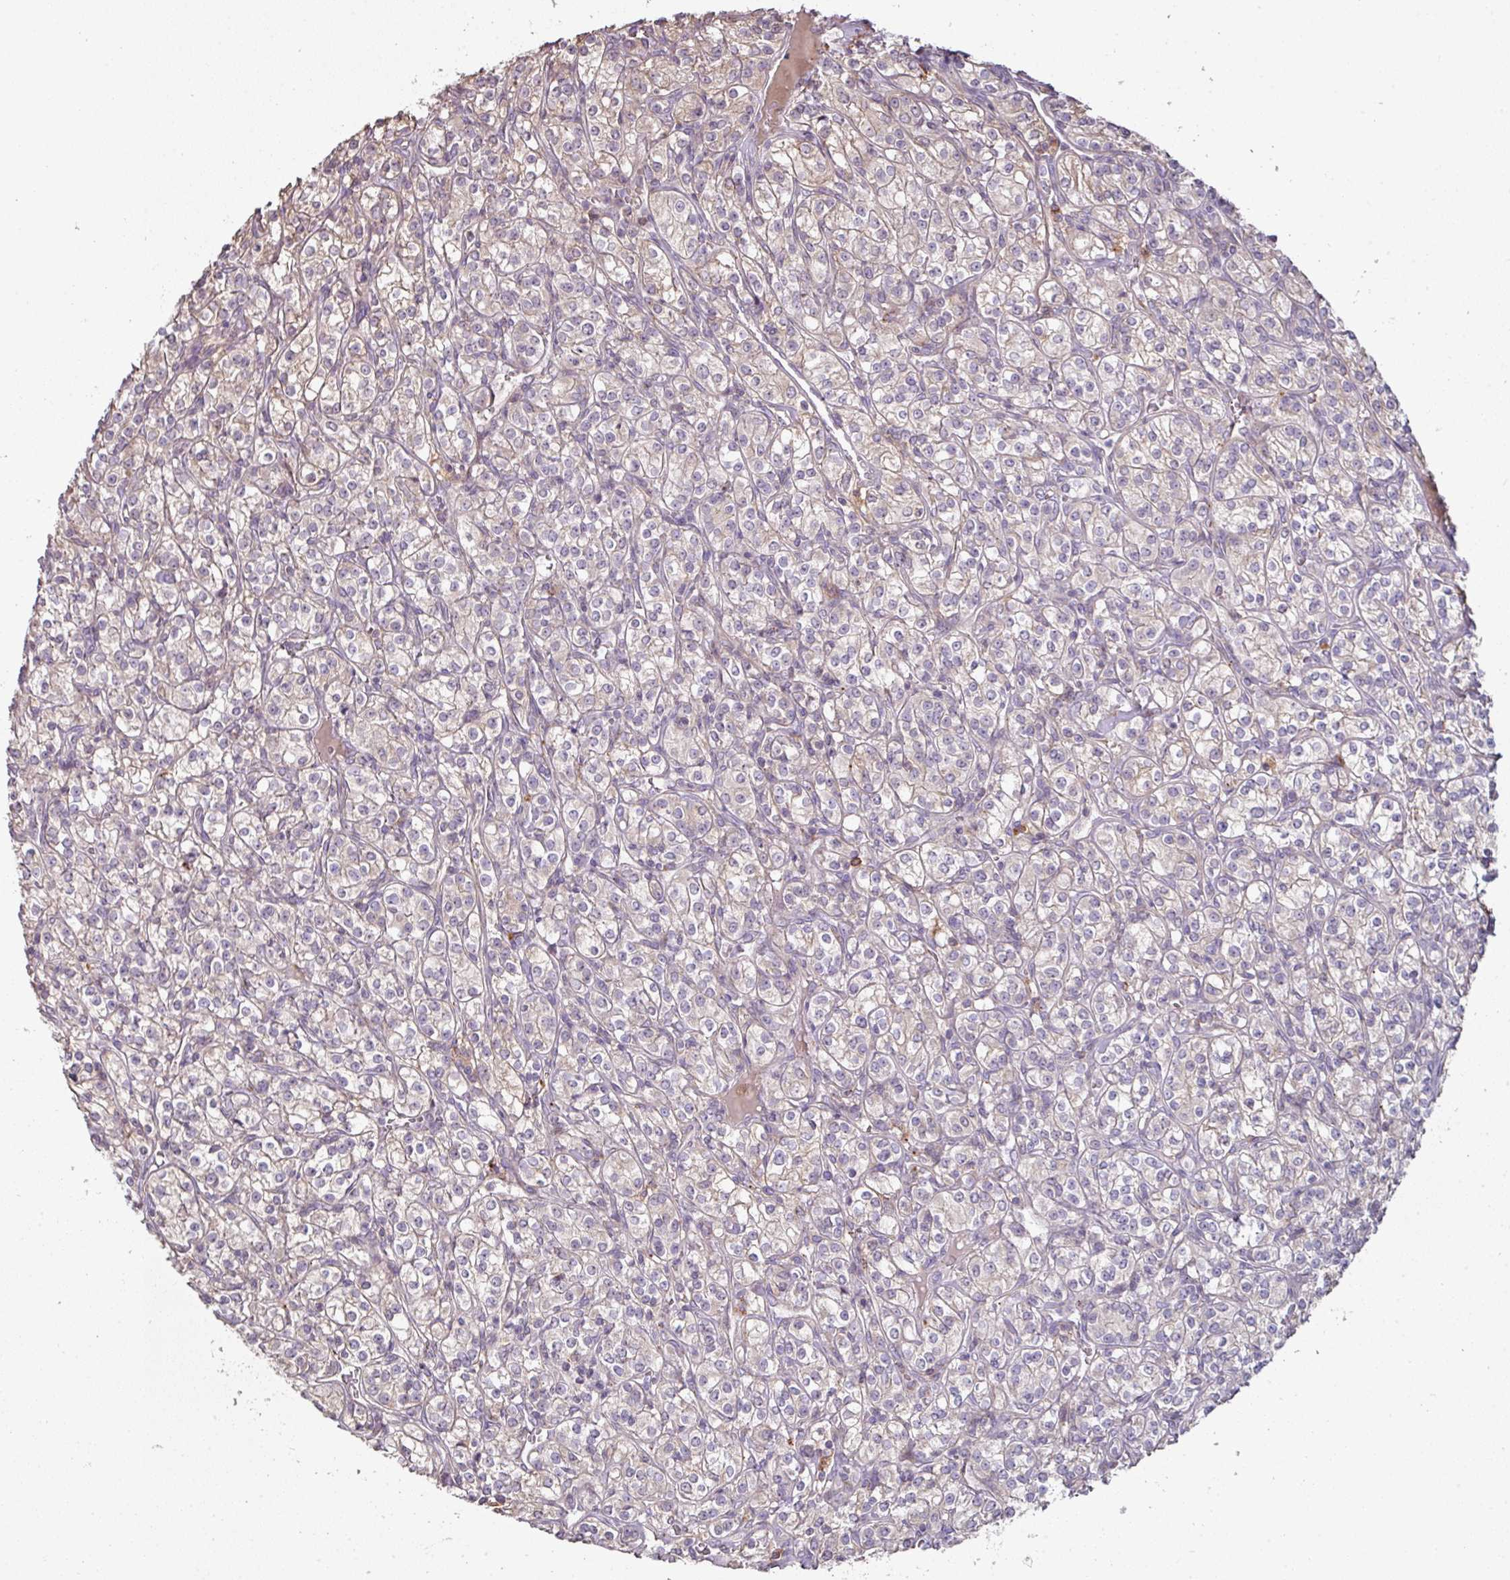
{"staining": {"intensity": "weak", "quantity": "<25%", "location": "cytoplasmic/membranous"}, "tissue": "renal cancer", "cell_type": "Tumor cells", "image_type": "cancer", "snomed": [{"axis": "morphology", "description": "Adenocarcinoma, NOS"}, {"axis": "topography", "description": "Kidney"}], "caption": "Tumor cells show no significant expression in renal cancer (adenocarcinoma).", "gene": "CXCR5", "patient": {"sex": "male", "age": 77}}